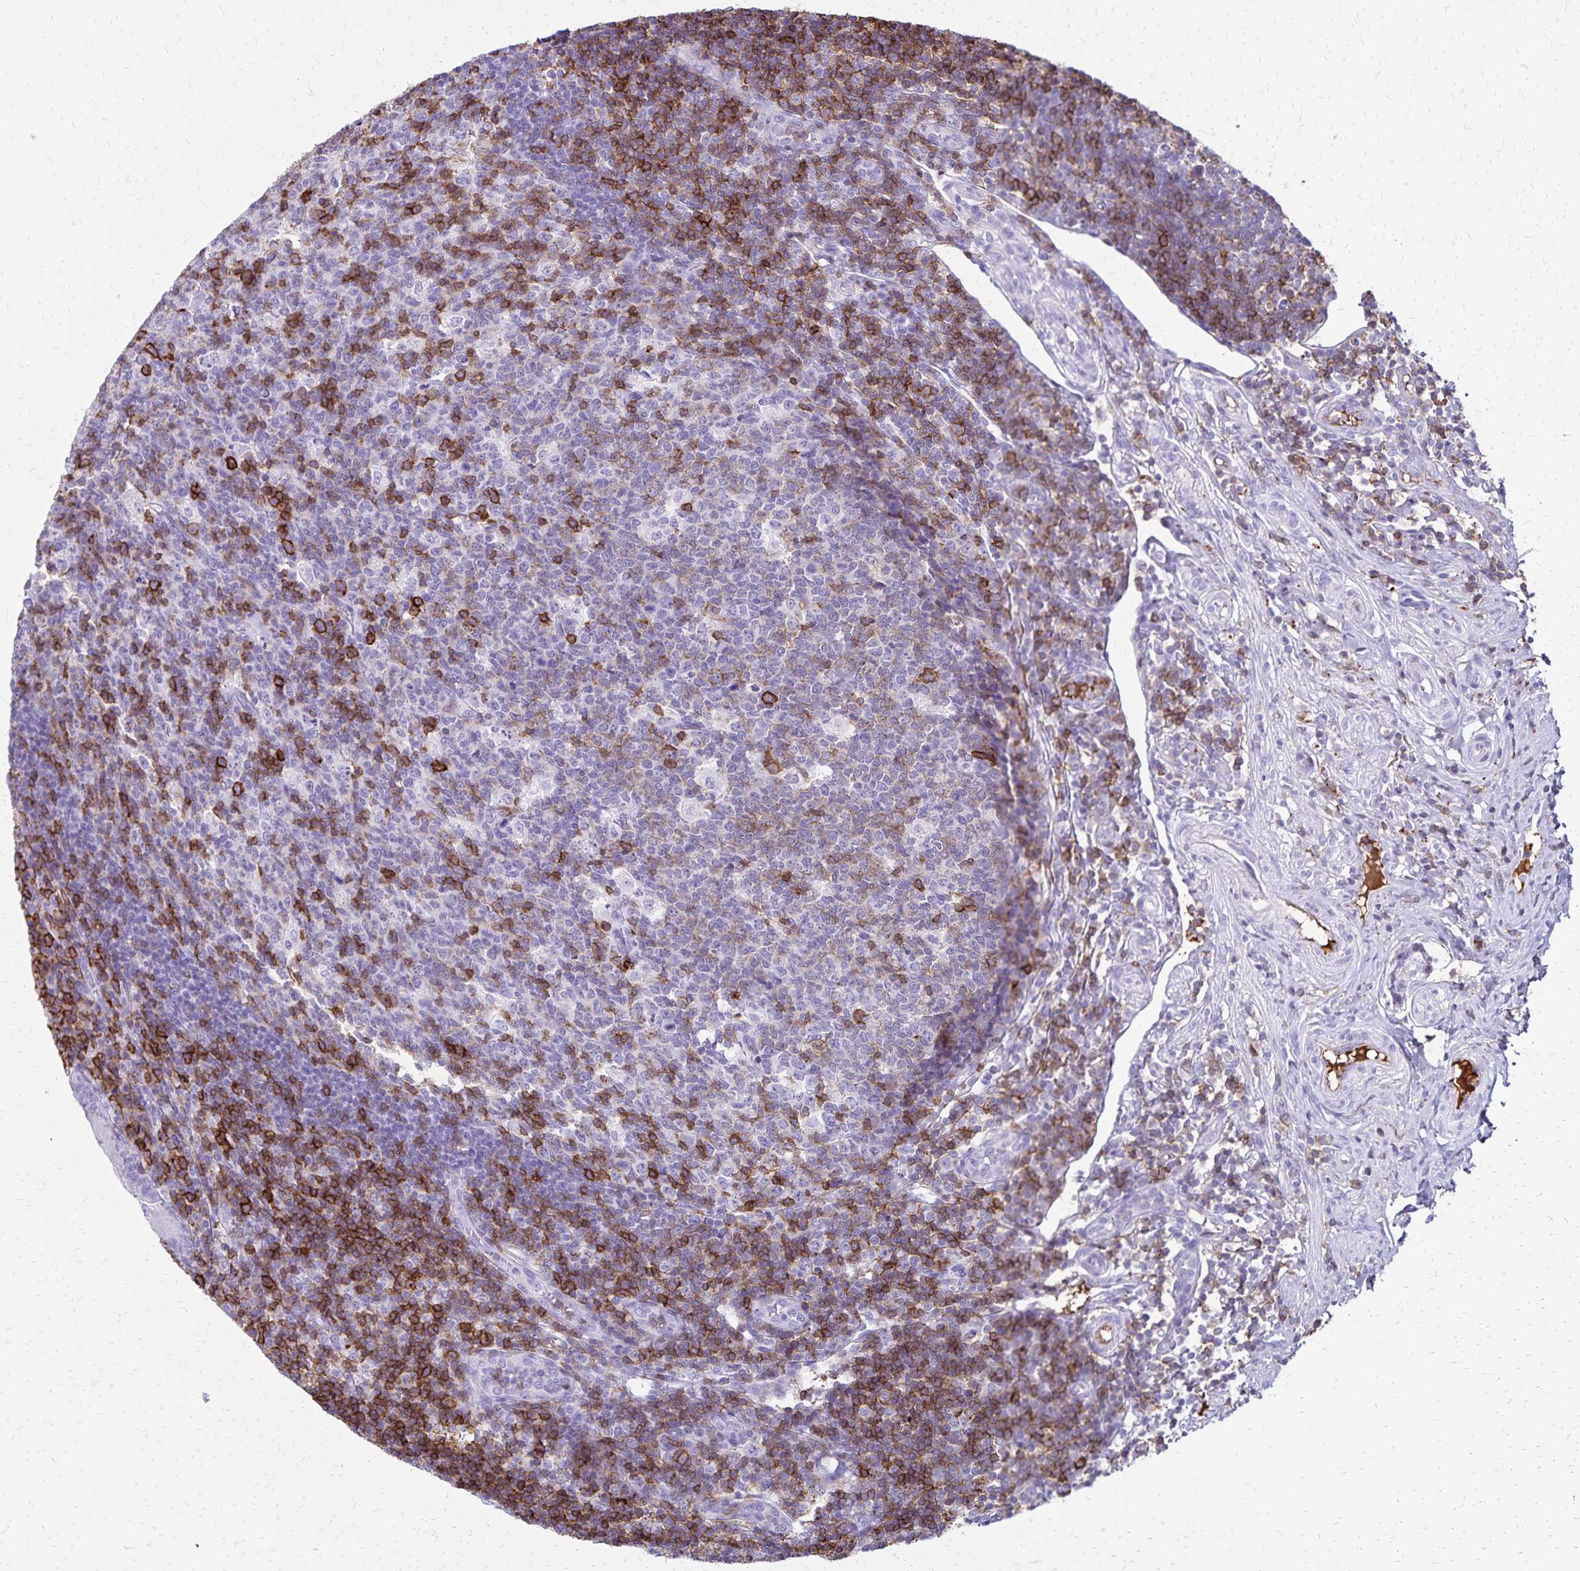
{"staining": {"intensity": "negative", "quantity": "none", "location": "none"}, "tissue": "appendix", "cell_type": "Glandular cells", "image_type": "normal", "snomed": [{"axis": "morphology", "description": "Normal tissue, NOS"}, {"axis": "topography", "description": "Appendix"}], "caption": "The micrograph exhibits no staining of glandular cells in benign appendix.", "gene": "CD27", "patient": {"sex": "male", "age": 18}}